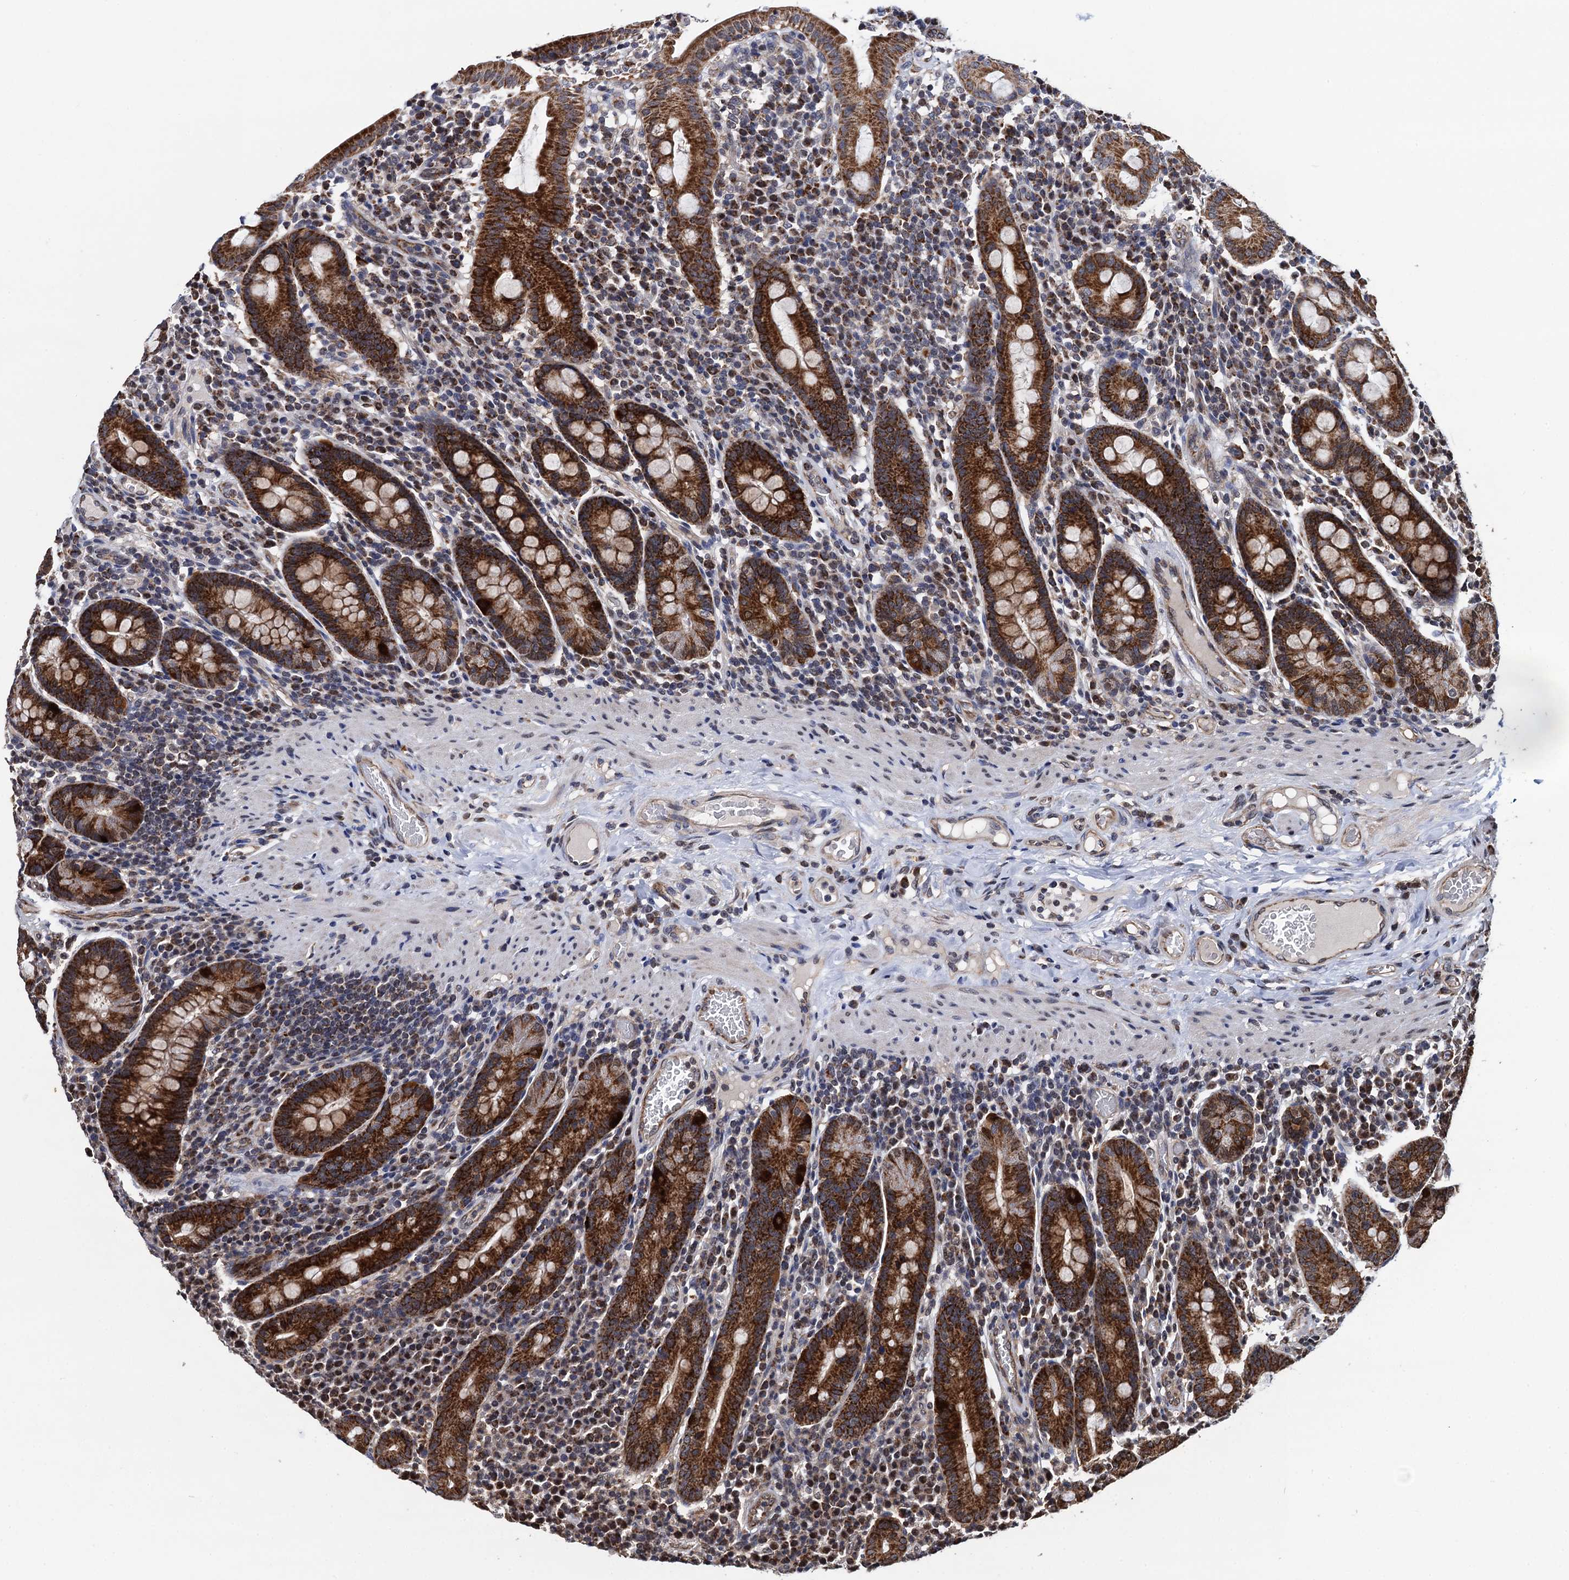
{"staining": {"intensity": "strong", "quantity": ">75%", "location": "cytoplasmic/membranous"}, "tissue": "duodenum", "cell_type": "Glandular cells", "image_type": "normal", "snomed": [{"axis": "morphology", "description": "Normal tissue, NOS"}, {"axis": "morphology", "description": "Adenocarcinoma, NOS"}, {"axis": "topography", "description": "Pancreas"}, {"axis": "topography", "description": "Duodenum"}], "caption": "Duodenum stained with a brown dye demonstrates strong cytoplasmic/membranous positive expression in approximately >75% of glandular cells.", "gene": "PTCD3", "patient": {"sex": "male", "age": 50}}